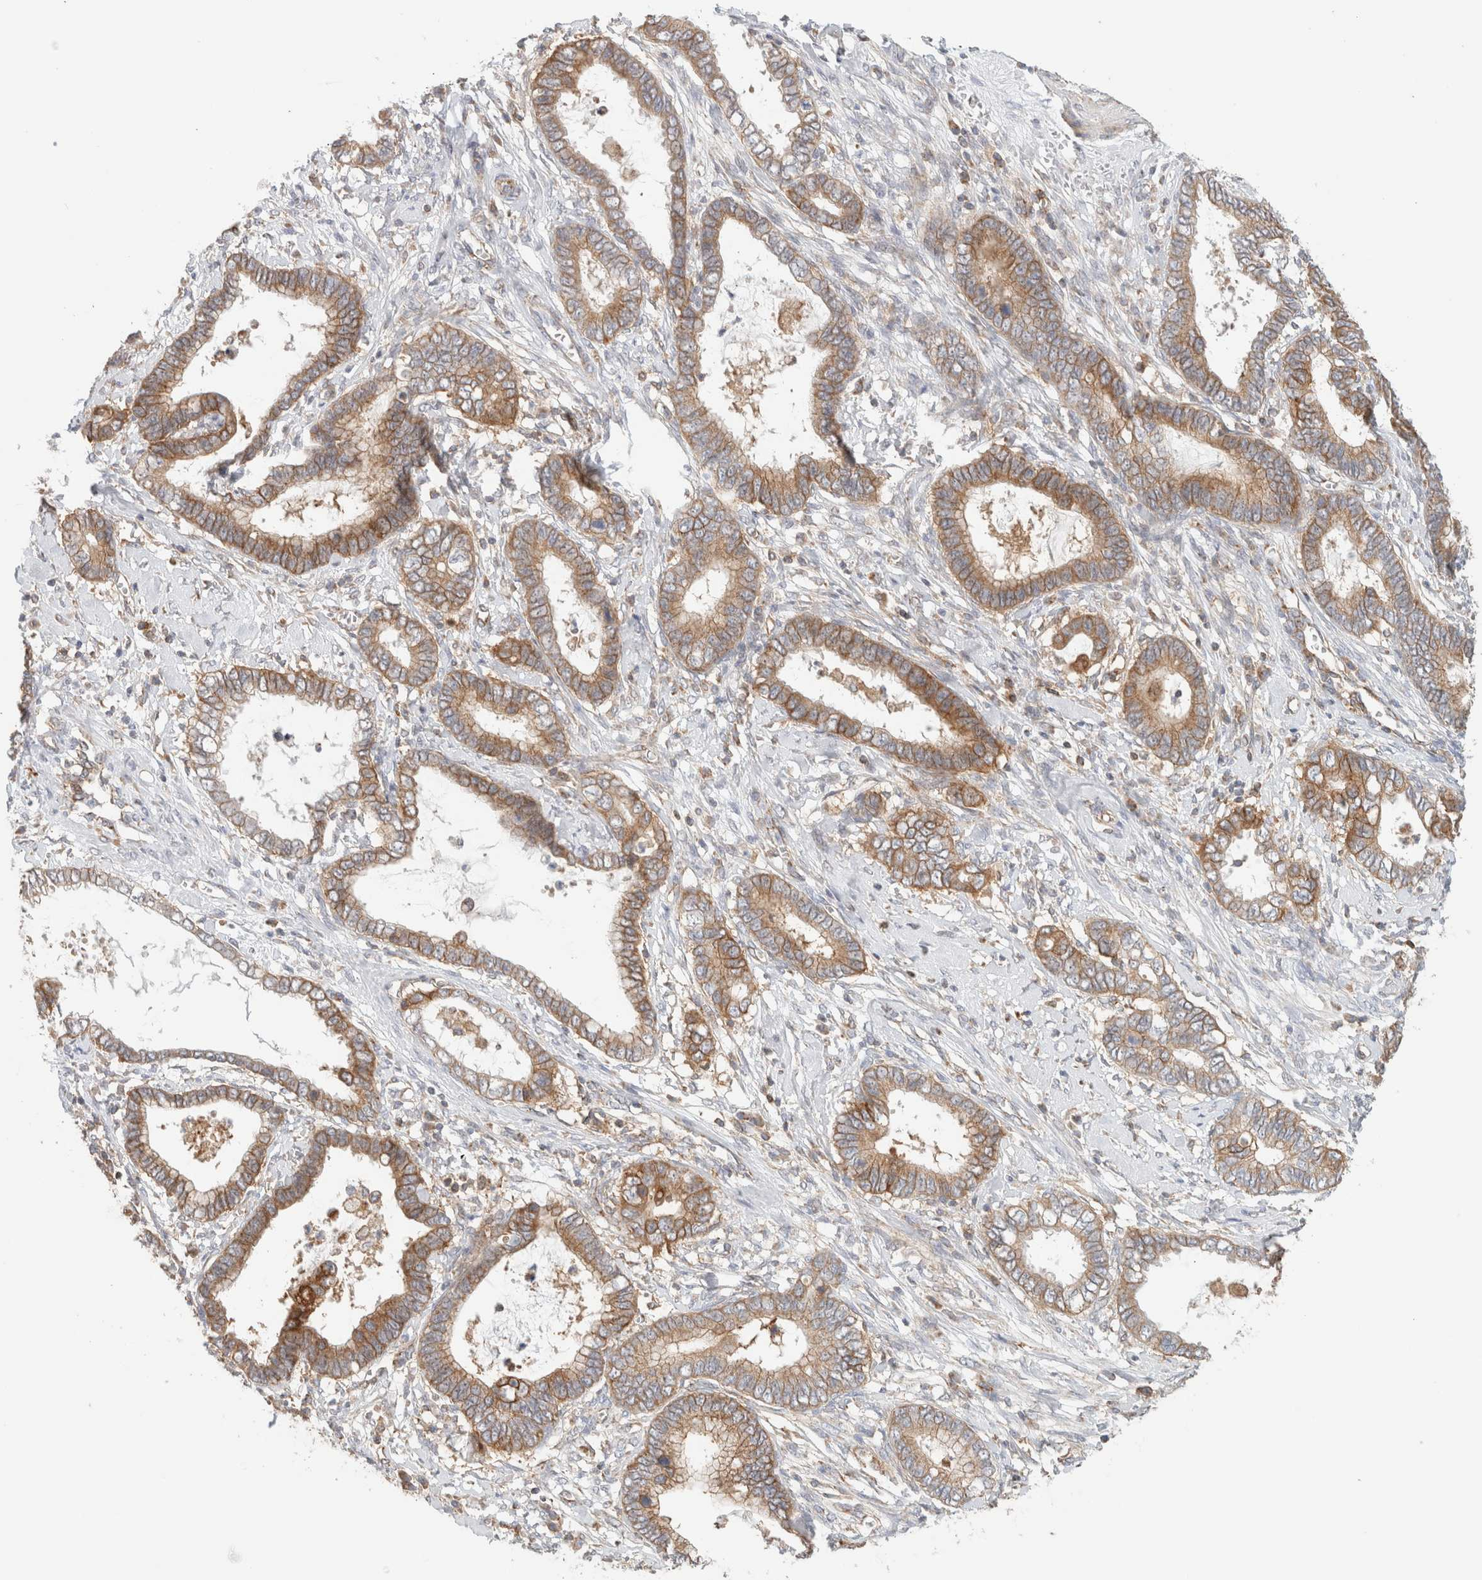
{"staining": {"intensity": "moderate", "quantity": ">75%", "location": "cytoplasmic/membranous"}, "tissue": "cervical cancer", "cell_type": "Tumor cells", "image_type": "cancer", "snomed": [{"axis": "morphology", "description": "Adenocarcinoma, NOS"}, {"axis": "topography", "description": "Cervix"}], "caption": "Moderate cytoplasmic/membranous staining is identified in approximately >75% of tumor cells in cervical cancer (adenocarcinoma). Immunohistochemistry (ihc) stains the protein of interest in brown and the nuclei are stained blue.", "gene": "MRM3", "patient": {"sex": "female", "age": 44}}